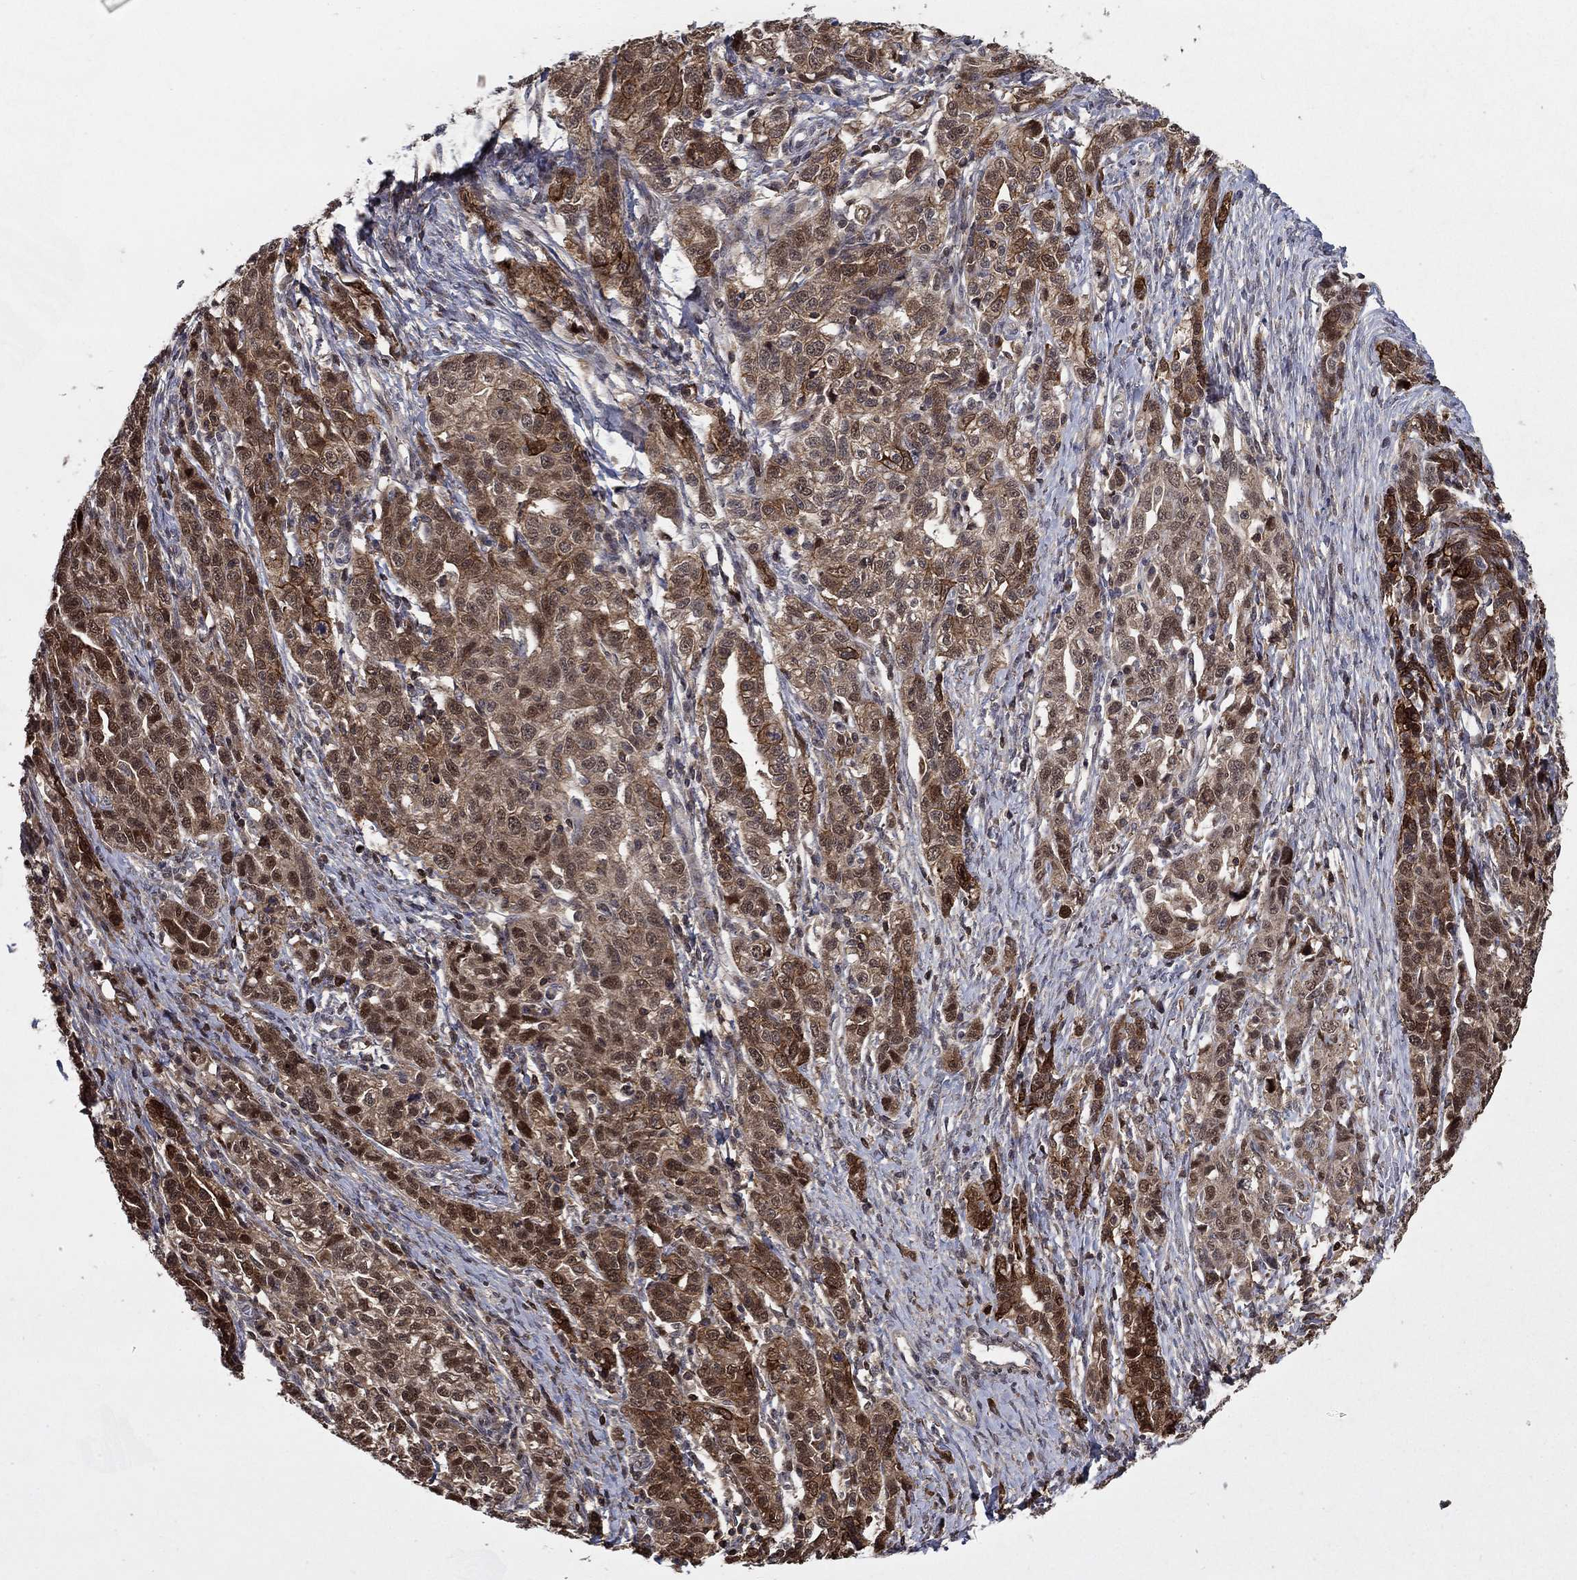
{"staining": {"intensity": "strong", "quantity": "25%-75%", "location": "cytoplasmic/membranous,nuclear"}, "tissue": "ovarian cancer", "cell_type": "Tumor cells", "image_type": "cancer", "snomed": [{"axis": "morphology", "description": "Cystadenocarcinoma, serous, NOS"}, {"axis": "topography", "description": "Ovary"}], "caption": "Serous cystadenocarcinoma (ovarian) was stained to show a protein in brown. There is high levels of strong cytoplasmic/membranous and nuclear expression in about 25%-75% of tumor cells.", "gene": "CCDC66", "patient": {"sex": "female", "age": 71}}